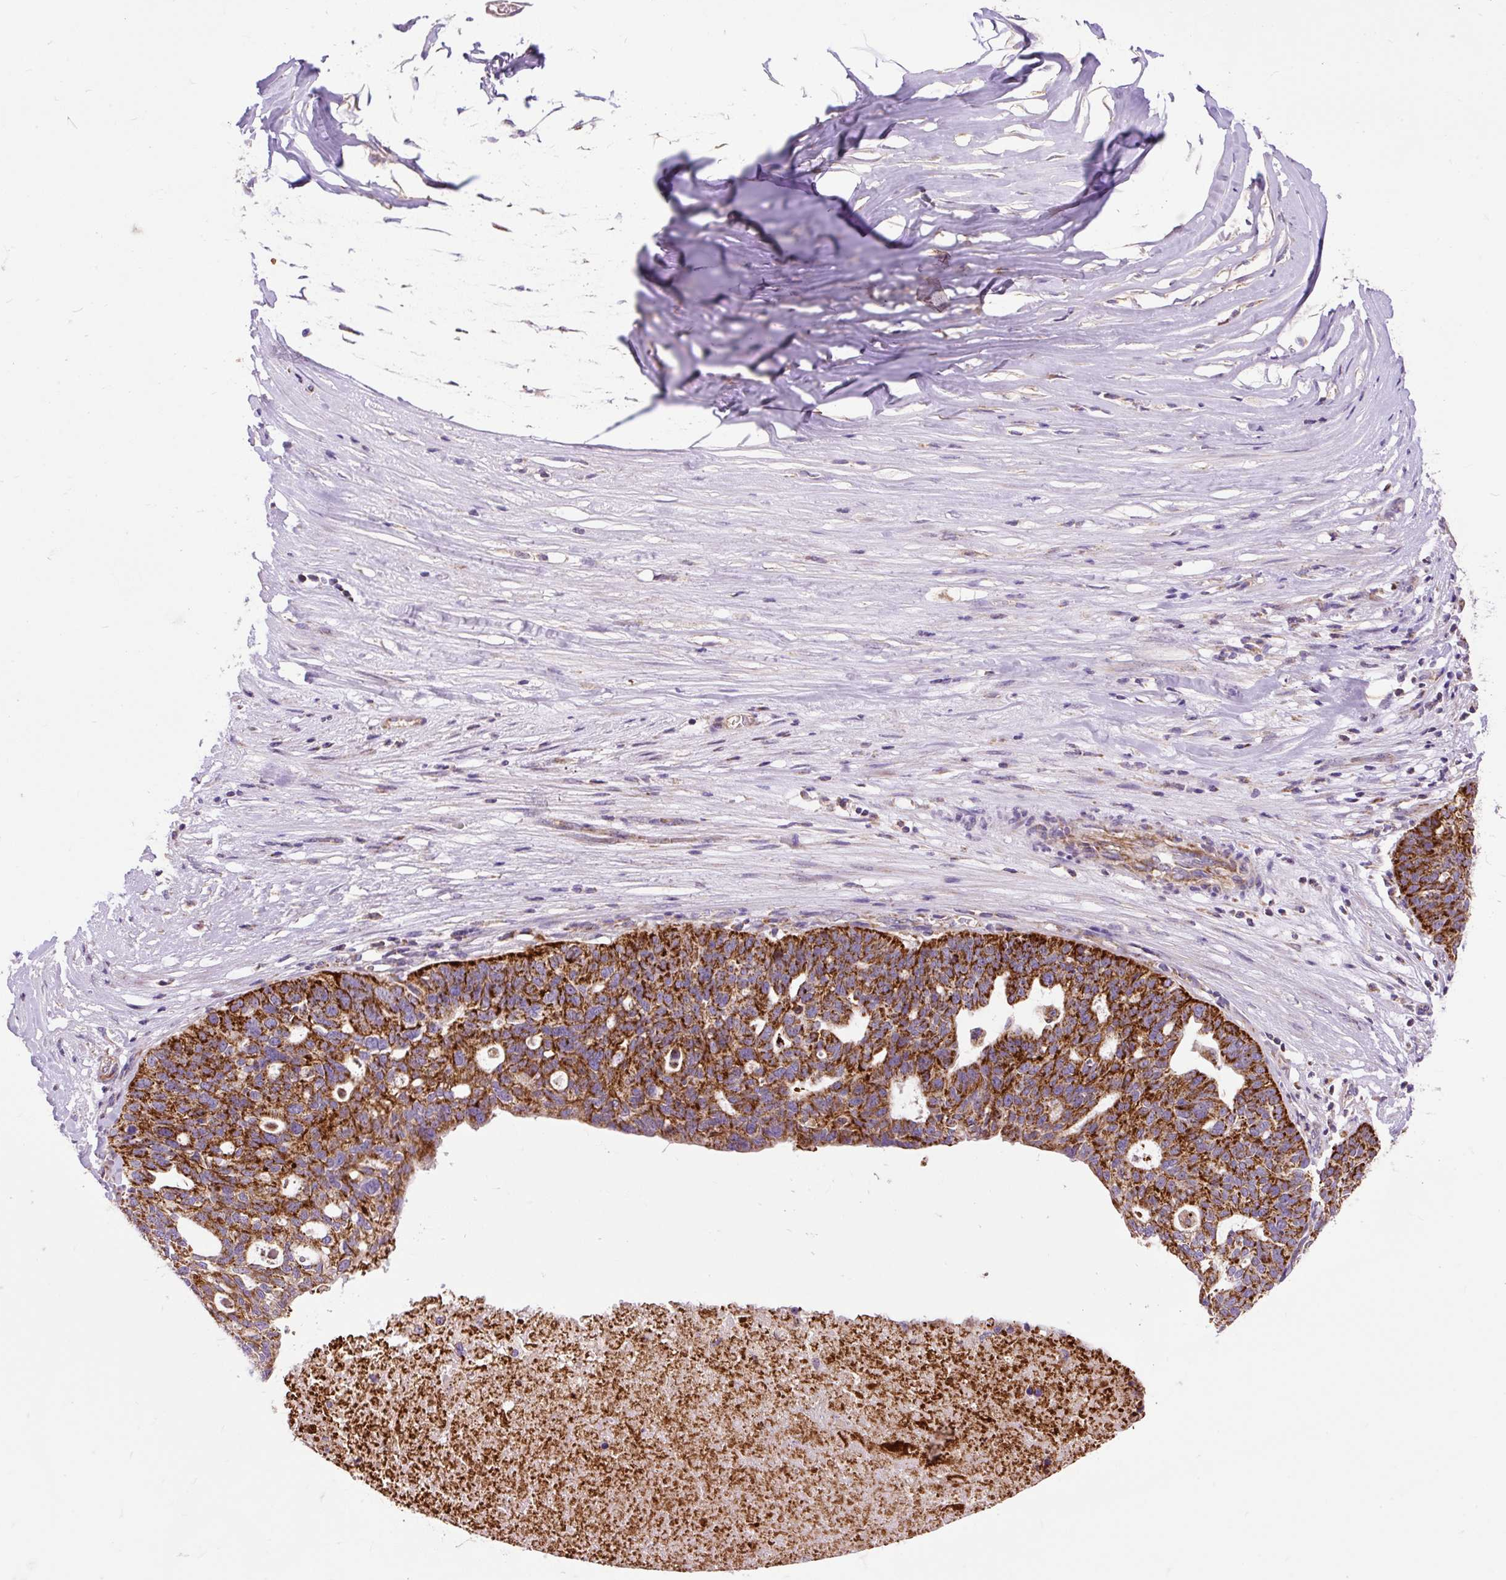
{"staining": {"intensity": "strong", "quantity": ">75%", "location": "cytoplasmic/membranous"}, "tissue": "ovarian cancer", "cell_type": "Tumor cells", "image_type": "cancer", "snomed": [{"axis": "morphology", "description": "Cystadenocarcinoma, serous, NOS"}, {"axis": "topography", "description": "Ovary"}], "caption": "A photomicrograph of human serous cystadenocarcinoma (ovarian) stained for a protein demonstrates strong cytoplasmic/membranous brown staining in tumor cells.", "gene": "TOMM40", "patient": {"sex": "female", "age": 59}}